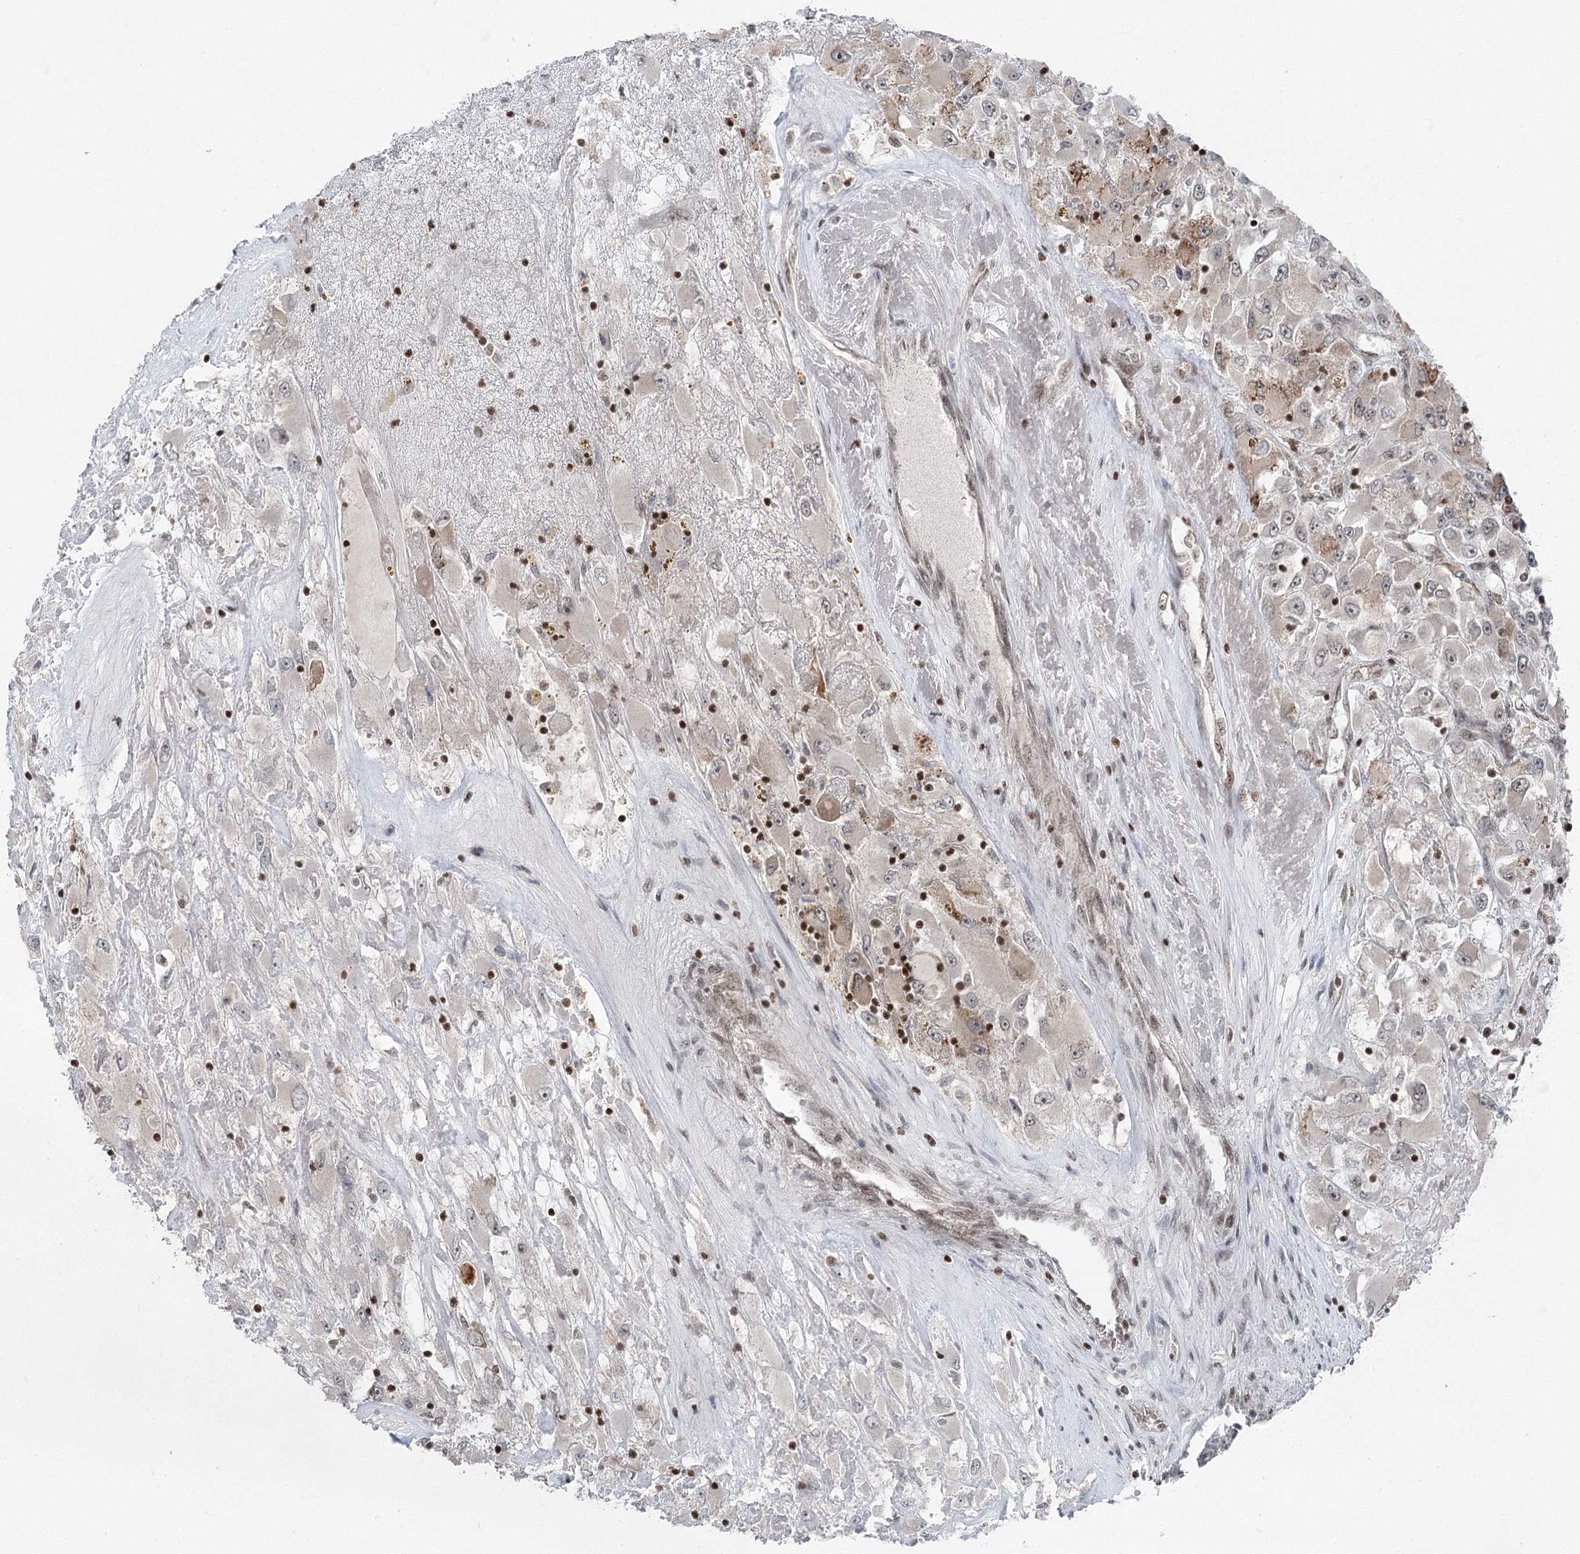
{"staining": {"intensity": "moderate", "quantity": "<25%", "location": "cytoplasmic/membranous"}, "tissue": "renal cancer", "cell_type": "Tumor cells", "image_type": "cancer", "snomed": [{"axis": "morphology", "description": "Adenocarcinoma, NOS"}, {"axis": "topography", "description": "Kidney"}], "caption": "Immunohistochemical staining of human renal cancer (adenocarcinoma) demonstrates moderate cytoplasmic/membranous protein positivity in approximately <25% of tumor cells.", "gene": "CGGBP1", "patient": {"sex": "female", "age": 52}}